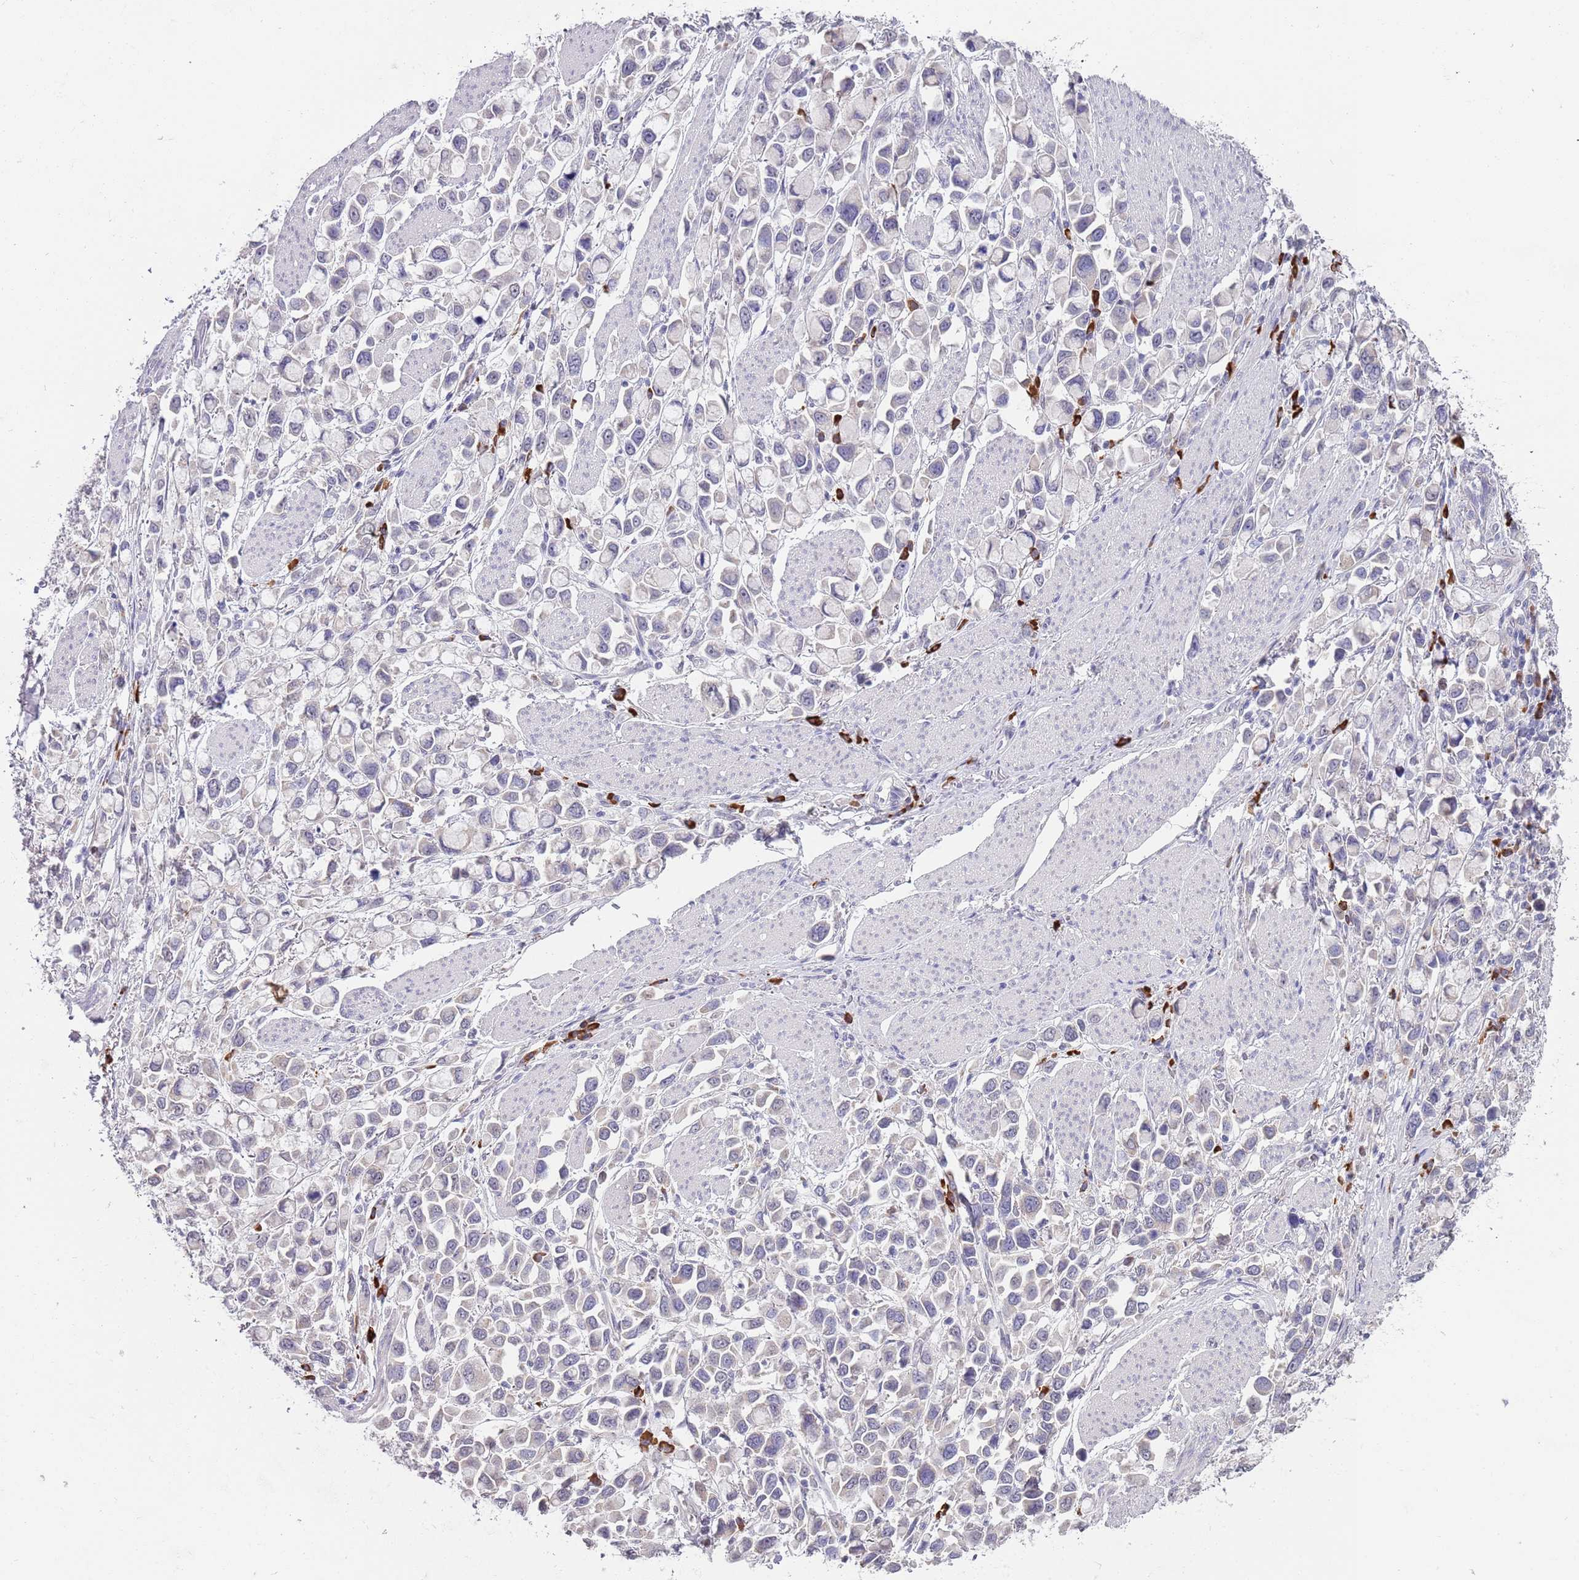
{"staining": {"intensity": "negative", "quantity": "none", "location": "none"}, "tissue": "stomach cancer", "cell_type": "Tumor cells", "image_type": "cancer", "snomed": [{"axis": "morphology", "description": "Adenocarcinoma, NOS"}, {"axis": "topography", "description": "Stomach"}], "caption": "Stomach cancer was stained to show a protein in brown. There is no significant positivity in tumor cells.", "gene": "TNRC6C", "patient": {"sex": "female", "age": 81}}